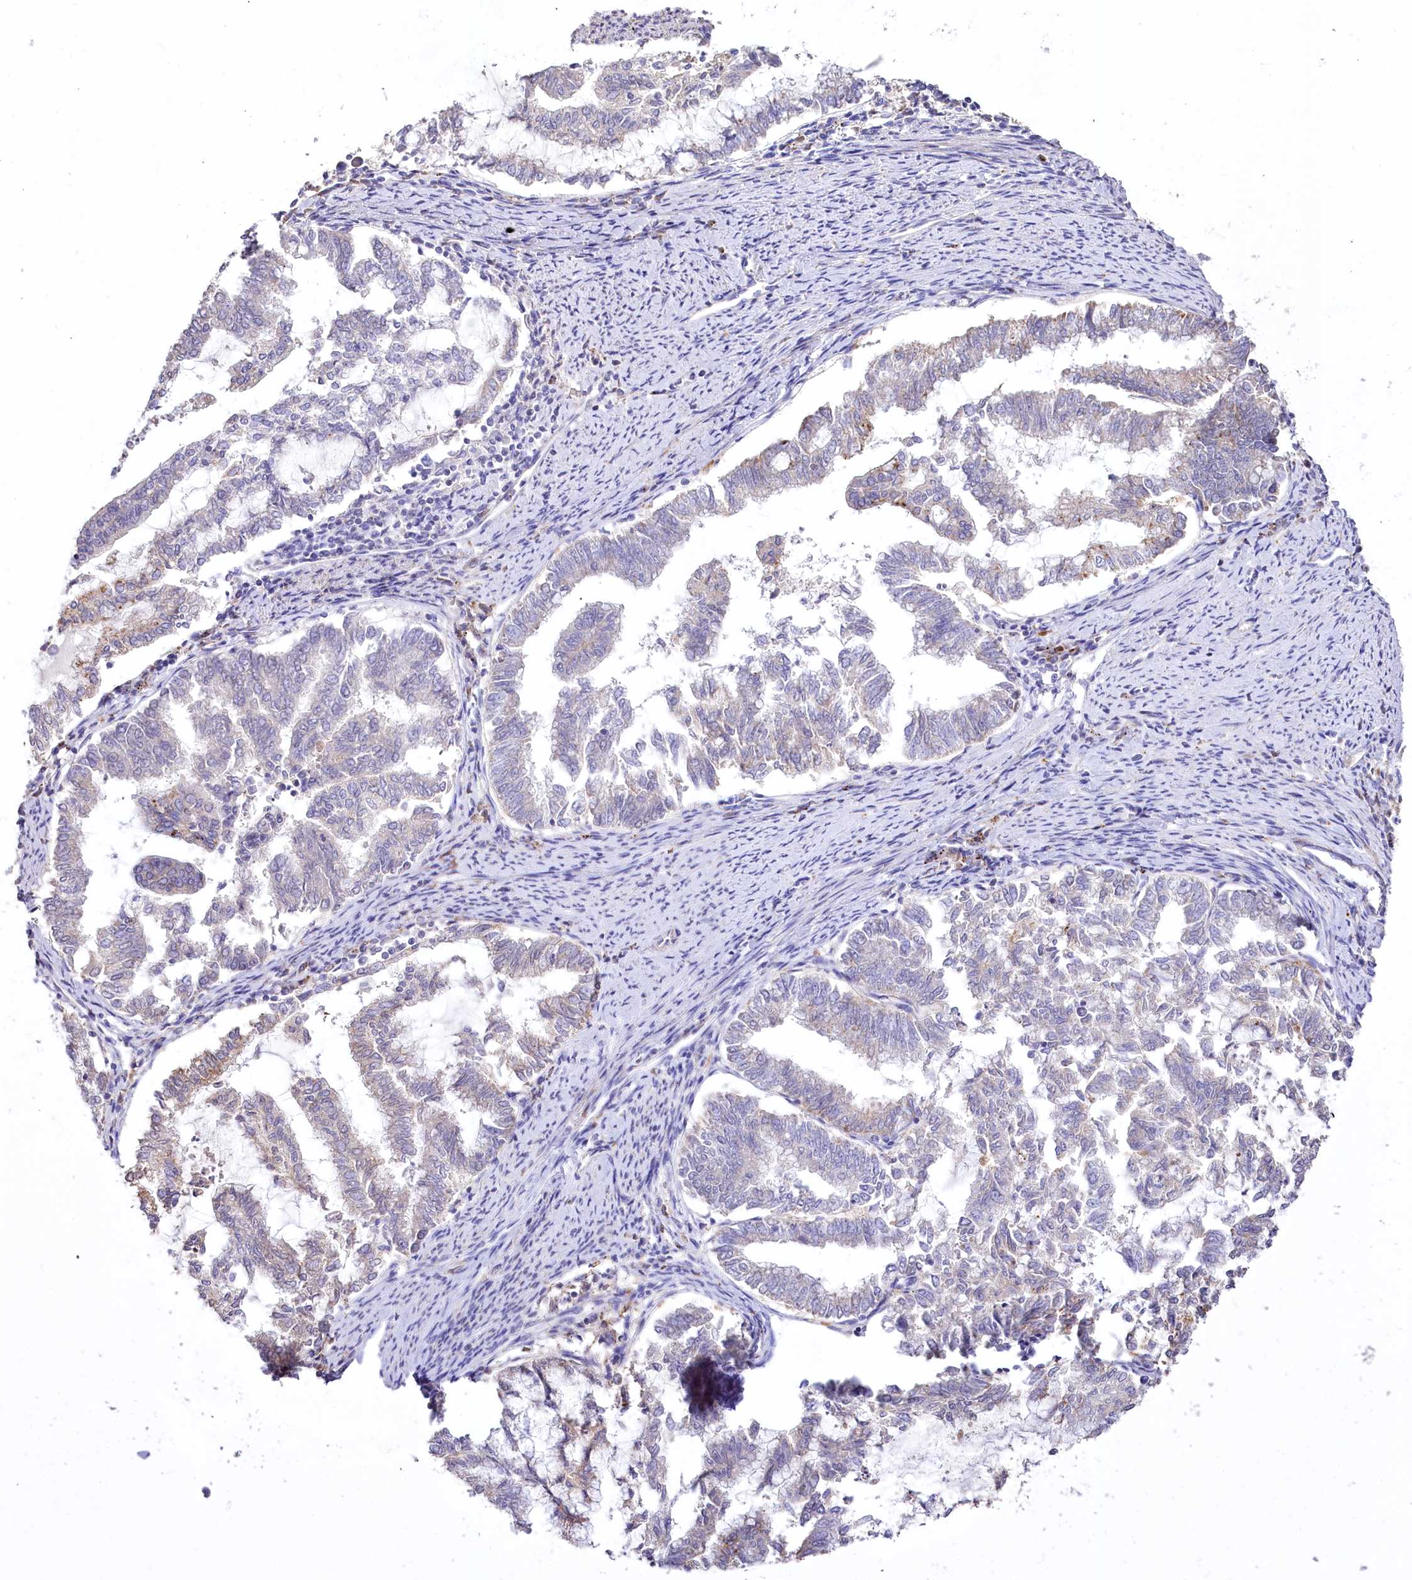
{"staining": {"intensity": "weak", "quantity": "<25%", "location": "cytoplasmic/membranous"}, "tissue": "endometrial cancer", "cell_type": "Tumor cells", "image_type": "cancer", "snomed": [{"axis": "morphology", "description": "Adenocarcinoma, NOS"}, {"axis": "topography", "description": "Endometrium"}], "caption": "Immunohistochemistry of human endometrial adenocarcinoma displays no expression in tumor cells. (IHC, brightfield microscopy, high magnification).", "gene": "PTER", "patient": {"sex": "female", "age": 79}}